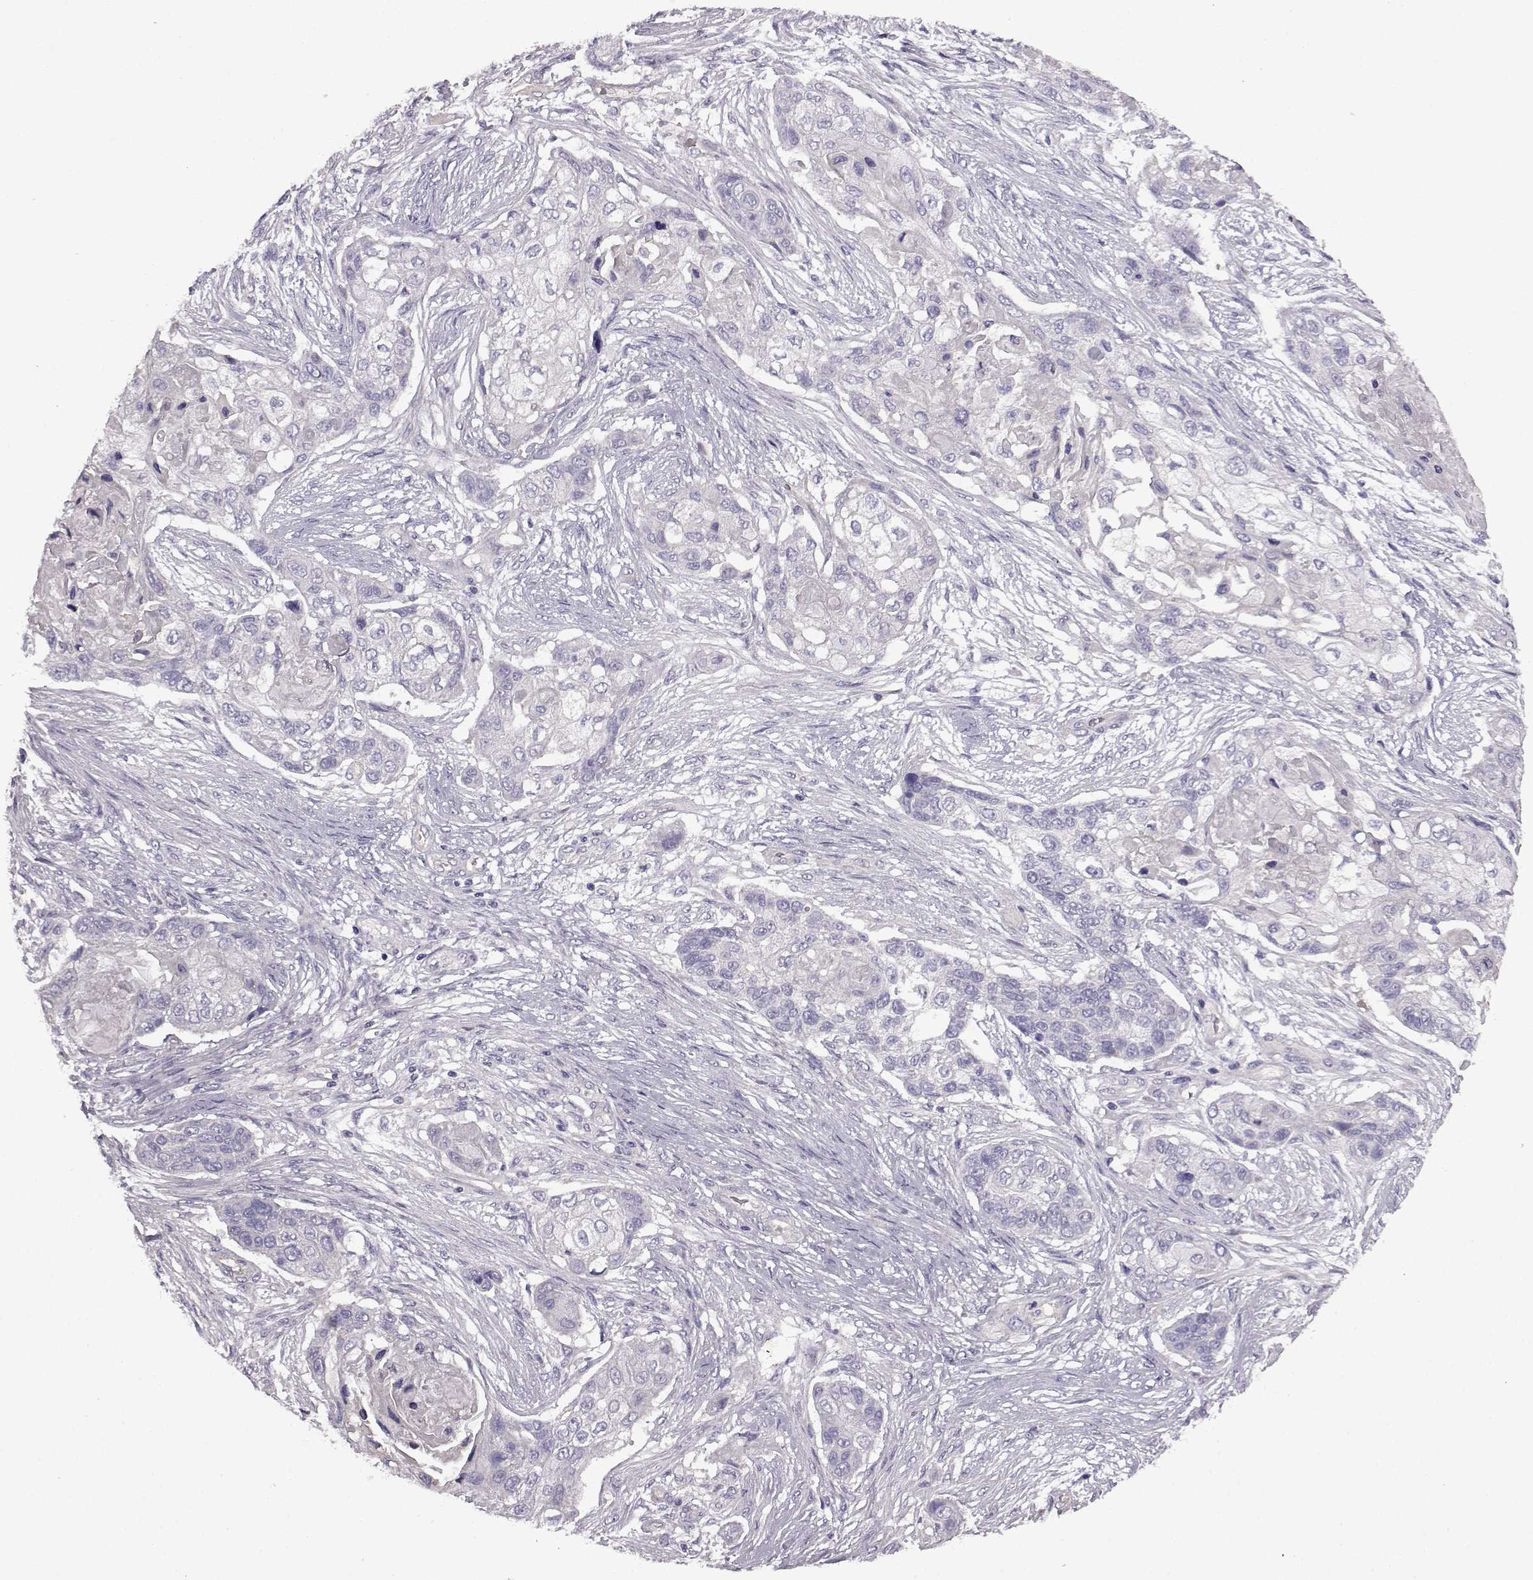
{"staining": {"intensity": "negative", "quantity": "none", "location": "none"}, "tissue": "lung cancer", "cell_type": "Tumor cells", "image_type": "cancer", "snomed": [{"axis": "morphology", "description": "Squamous cell carcinoma, NOS"}, {"axis": "topography", "description": "Lung"}], "caption": "Squamous cell carcinoma (lung) stained for a protein using immunohistochemistry demonstrates no expression tumor cells.", "gene": "EDDM3B", "patient": {"sex": "male", "age": 69}}